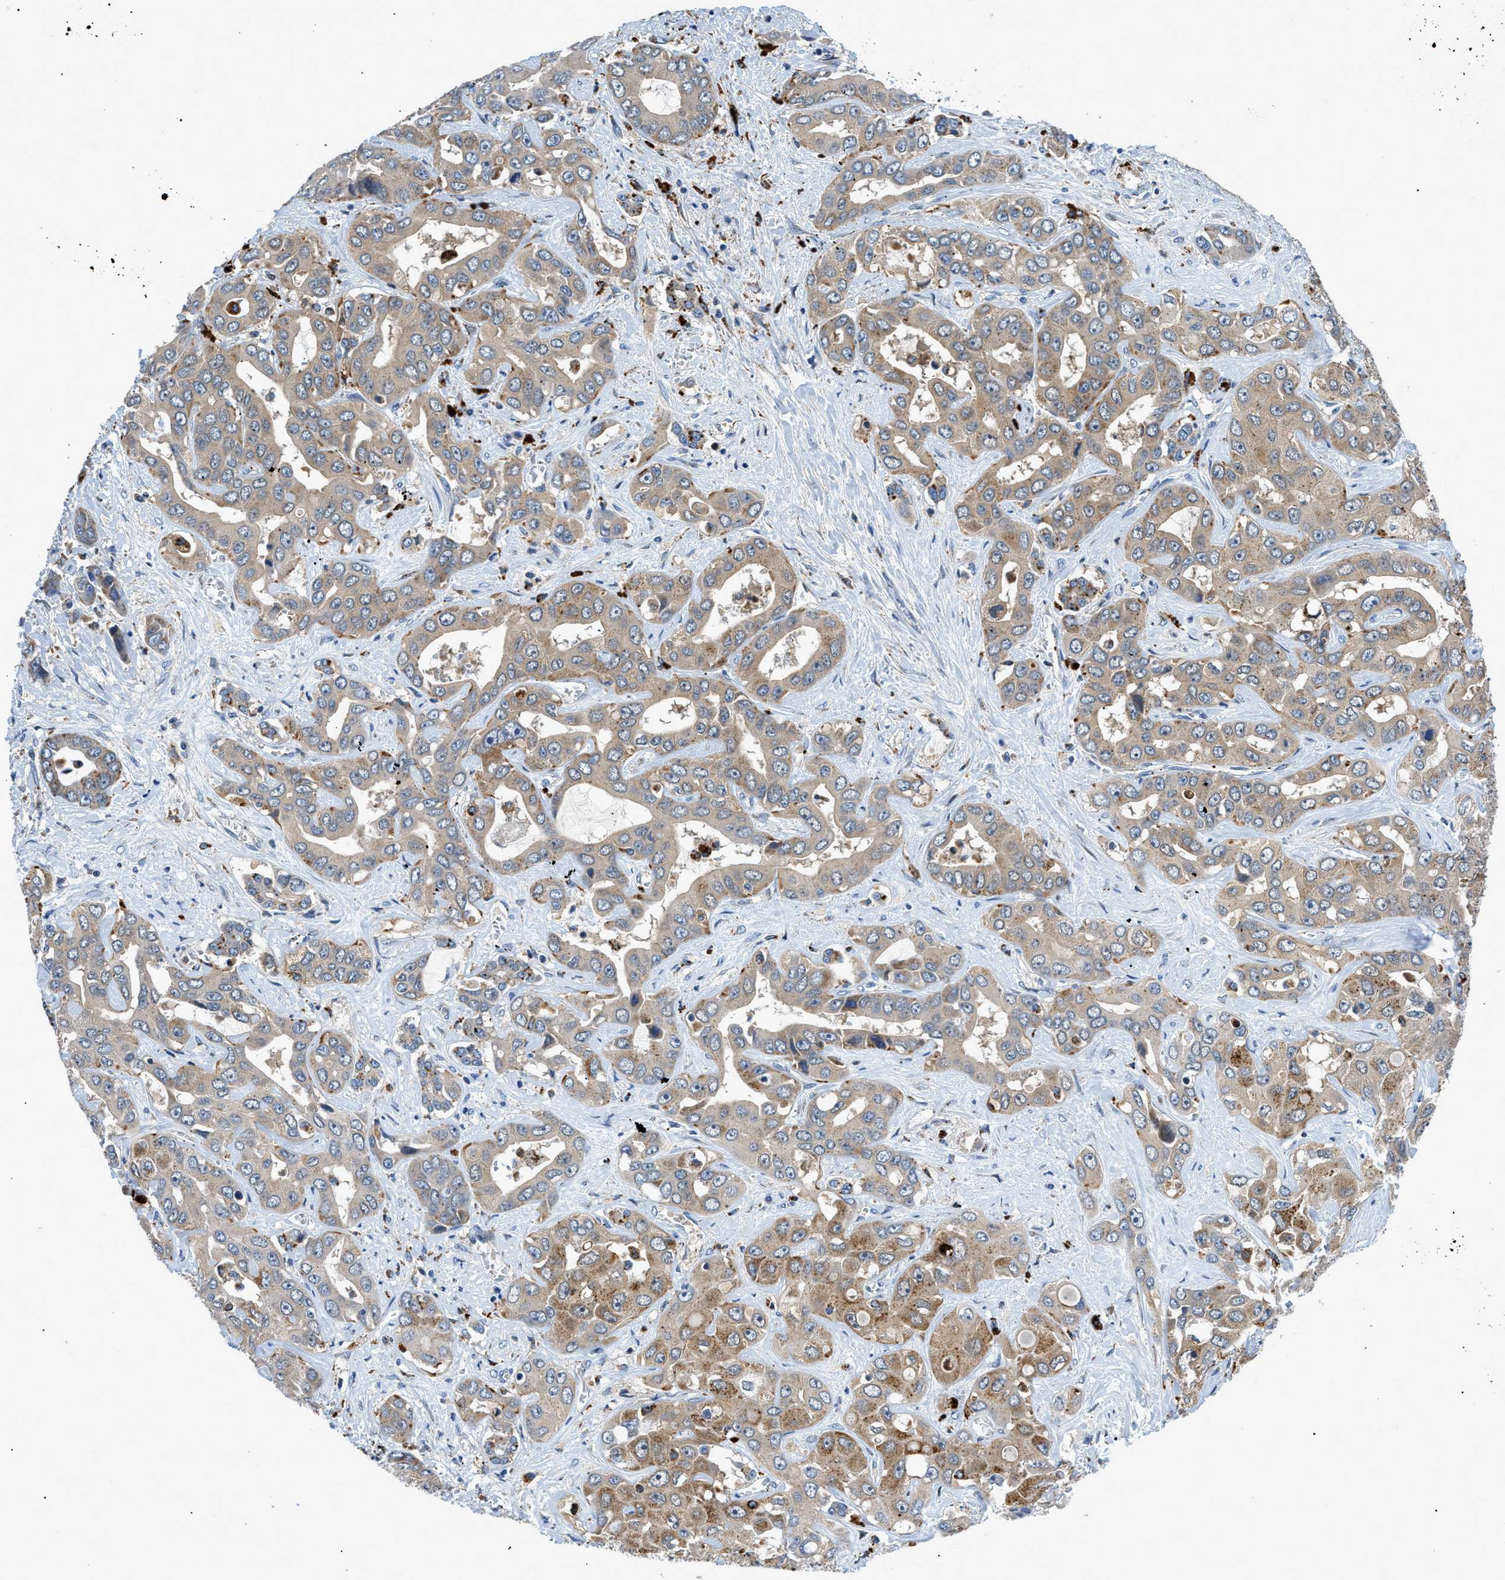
{"staining": {"intensity": "weak", "quantity": ">75%", "location": "cytoplasmic/membranous"}, "tissue": "liver cancer", "cell_type": "Tumor cells", "image_type": "cancer", "snomed": [{"axis": "morphology", "description": "Cholangiocarcinoma"}, {"axis": "topography", "description": "Liver"}], "caption": "IHC staining of liver cancer, which displays low levels of weak cytoplasmic/membranous staining in about >75% of tumor cells indicating weak cytoplasmic/membranous protein expression. The staining was performed using DAB (brown) for protein detection and nuclei were counterstained in hematoxylin (blue).", "gene": "ADGRE3", "patient": {"sex": "female", "age": 52}}